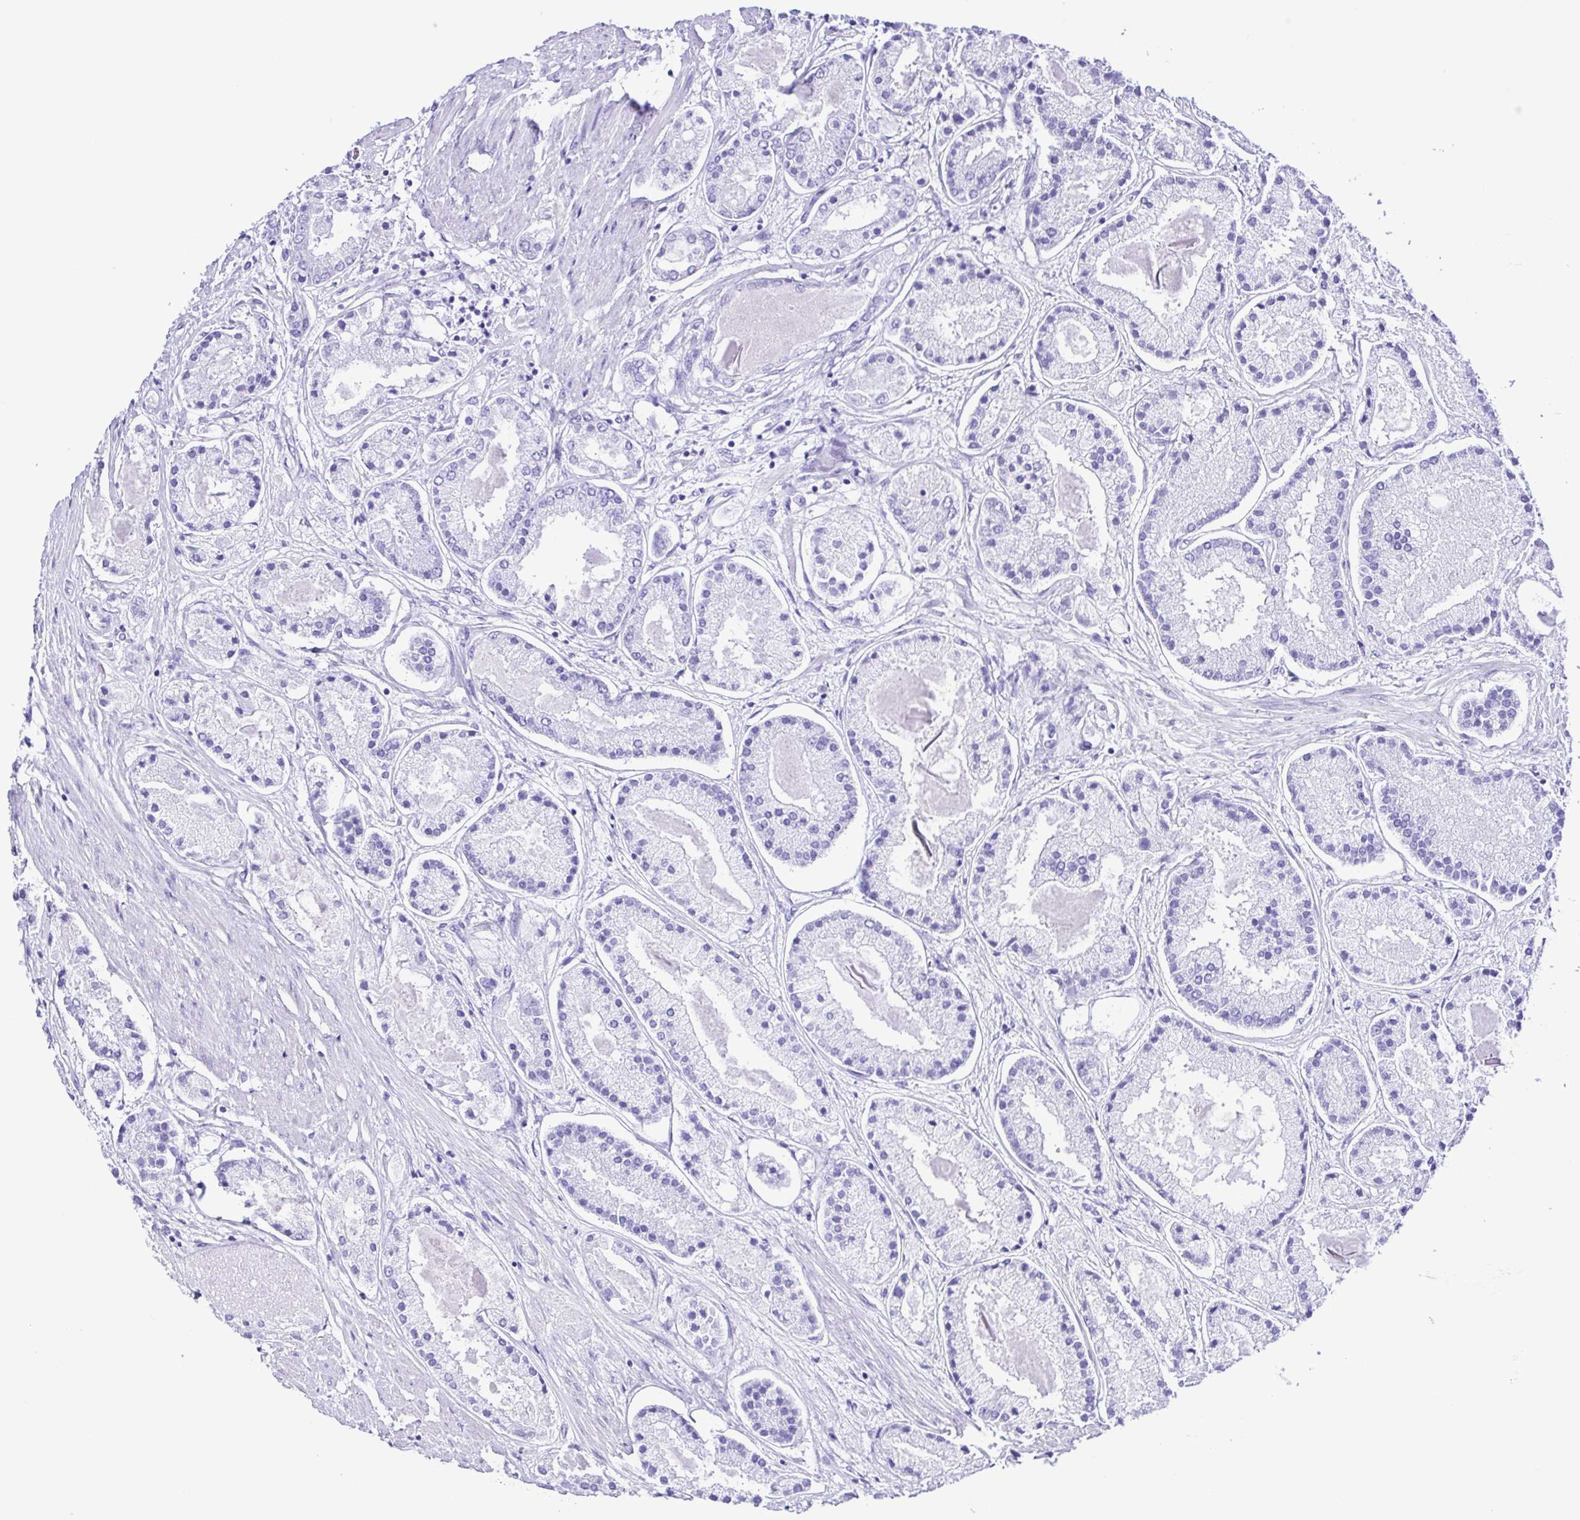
{"staining": {"intensity": "negative", "quantity": "none", "location": "none"}, "tissue": "prostate cancer", "cell_type": "Tumor cells", "image_type": "cancer", "snomed": [{"axis": "morphology", "description": "Adenocarcinoma, High grade"}, {"axis": "topography", "description": "Prostate"}], "caption": "Immunohistochemistry (IHC) image of neoplastic tissue: prostate cancer stained with DAB (3,3'-diaminobenzidine) demonstrates no significant protein expression in tumor cells. Nuclei are stained in blue.", "gene": "ERP27", "patient": {"sex": "male", "age": 67}}